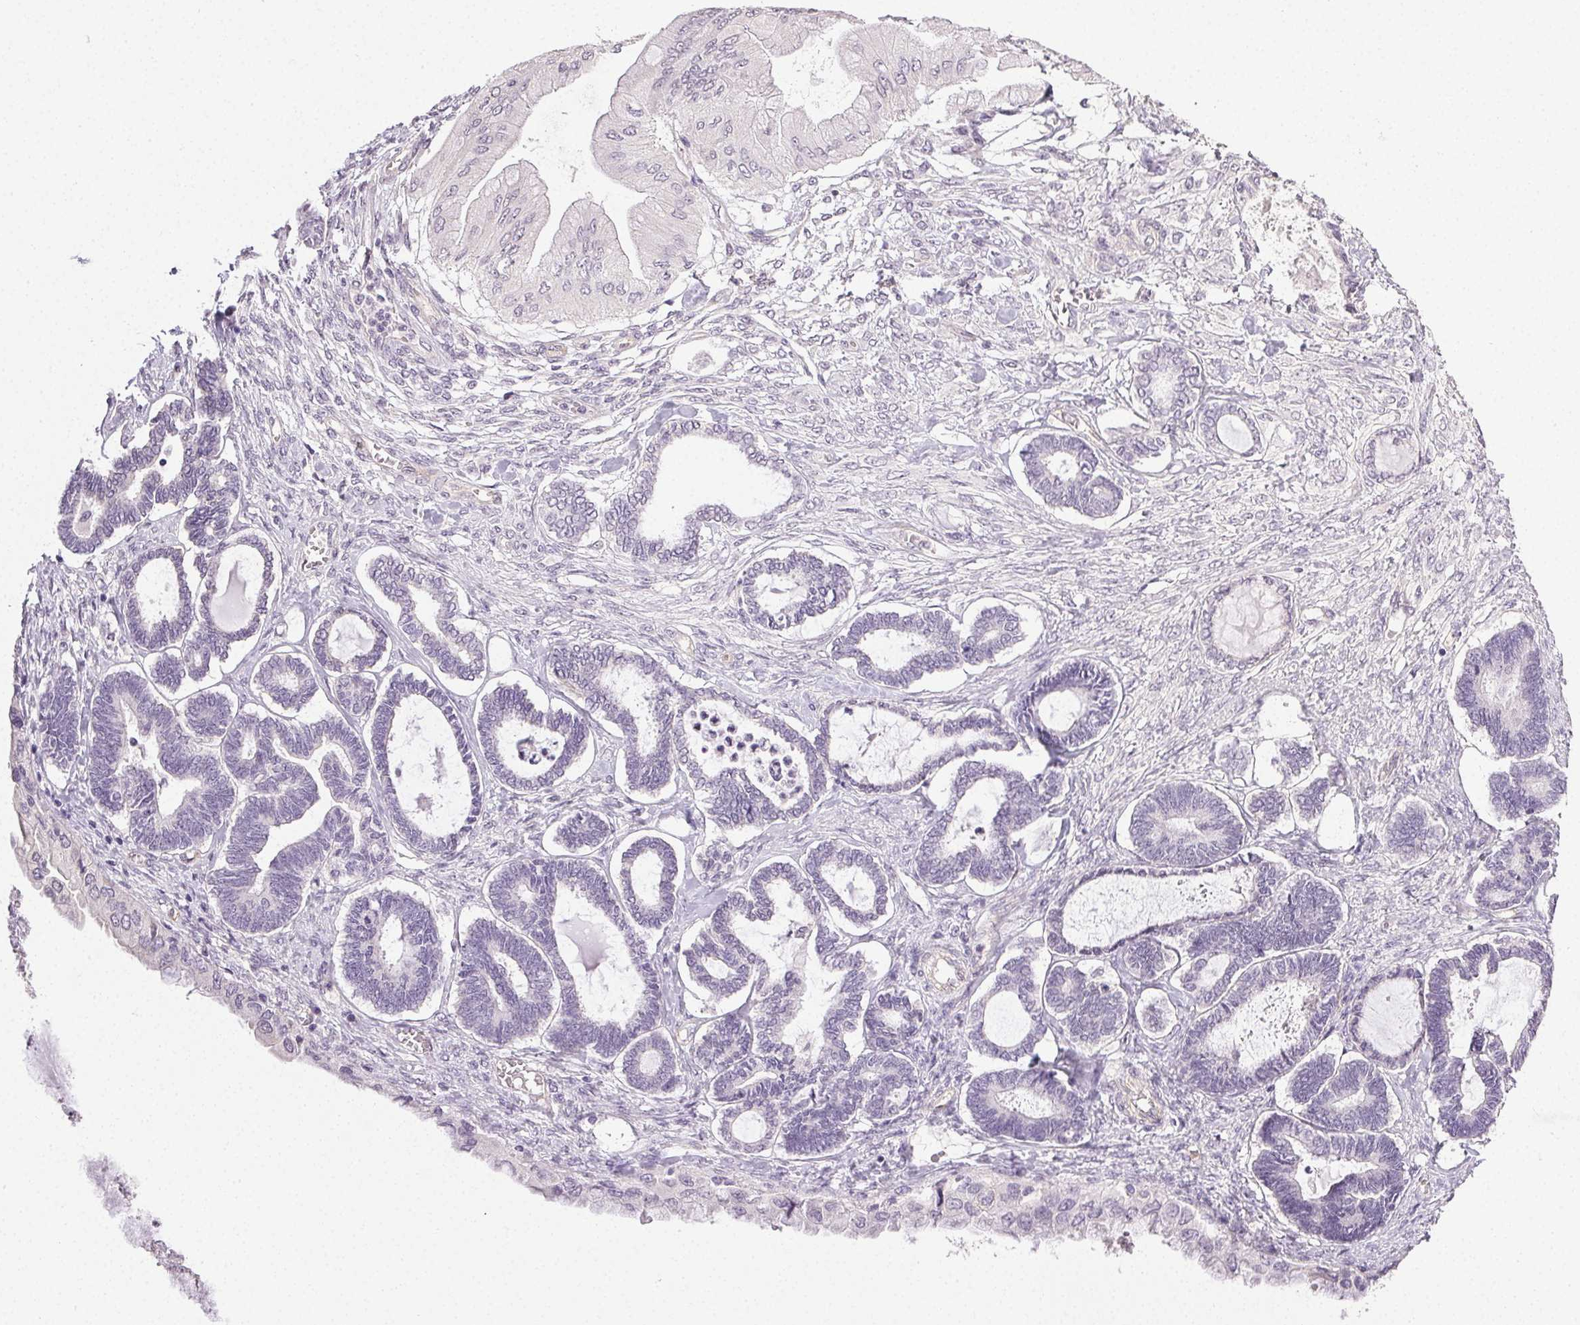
{"staining": {"intensity": "negative", "quantity": "none", "location": "none"}, "tissue": "ovarian cancer", "cell_type": "Tumor cells", "image_type": "cancer", "snomed": [{"axis": "morphology", "description": "Carcinoma, endometroid"}, {"axis": "topography", "description": "Ovary"}], "caption": "DAB (3,3'-diaminobenzidine) immunohistochemical staining of ovarian cancer (endometroid carcinoma) demonstrates no significant expression in tumor cells.", "gene": "PLCB1", "patient": {"sex": "female", "age": 70}}